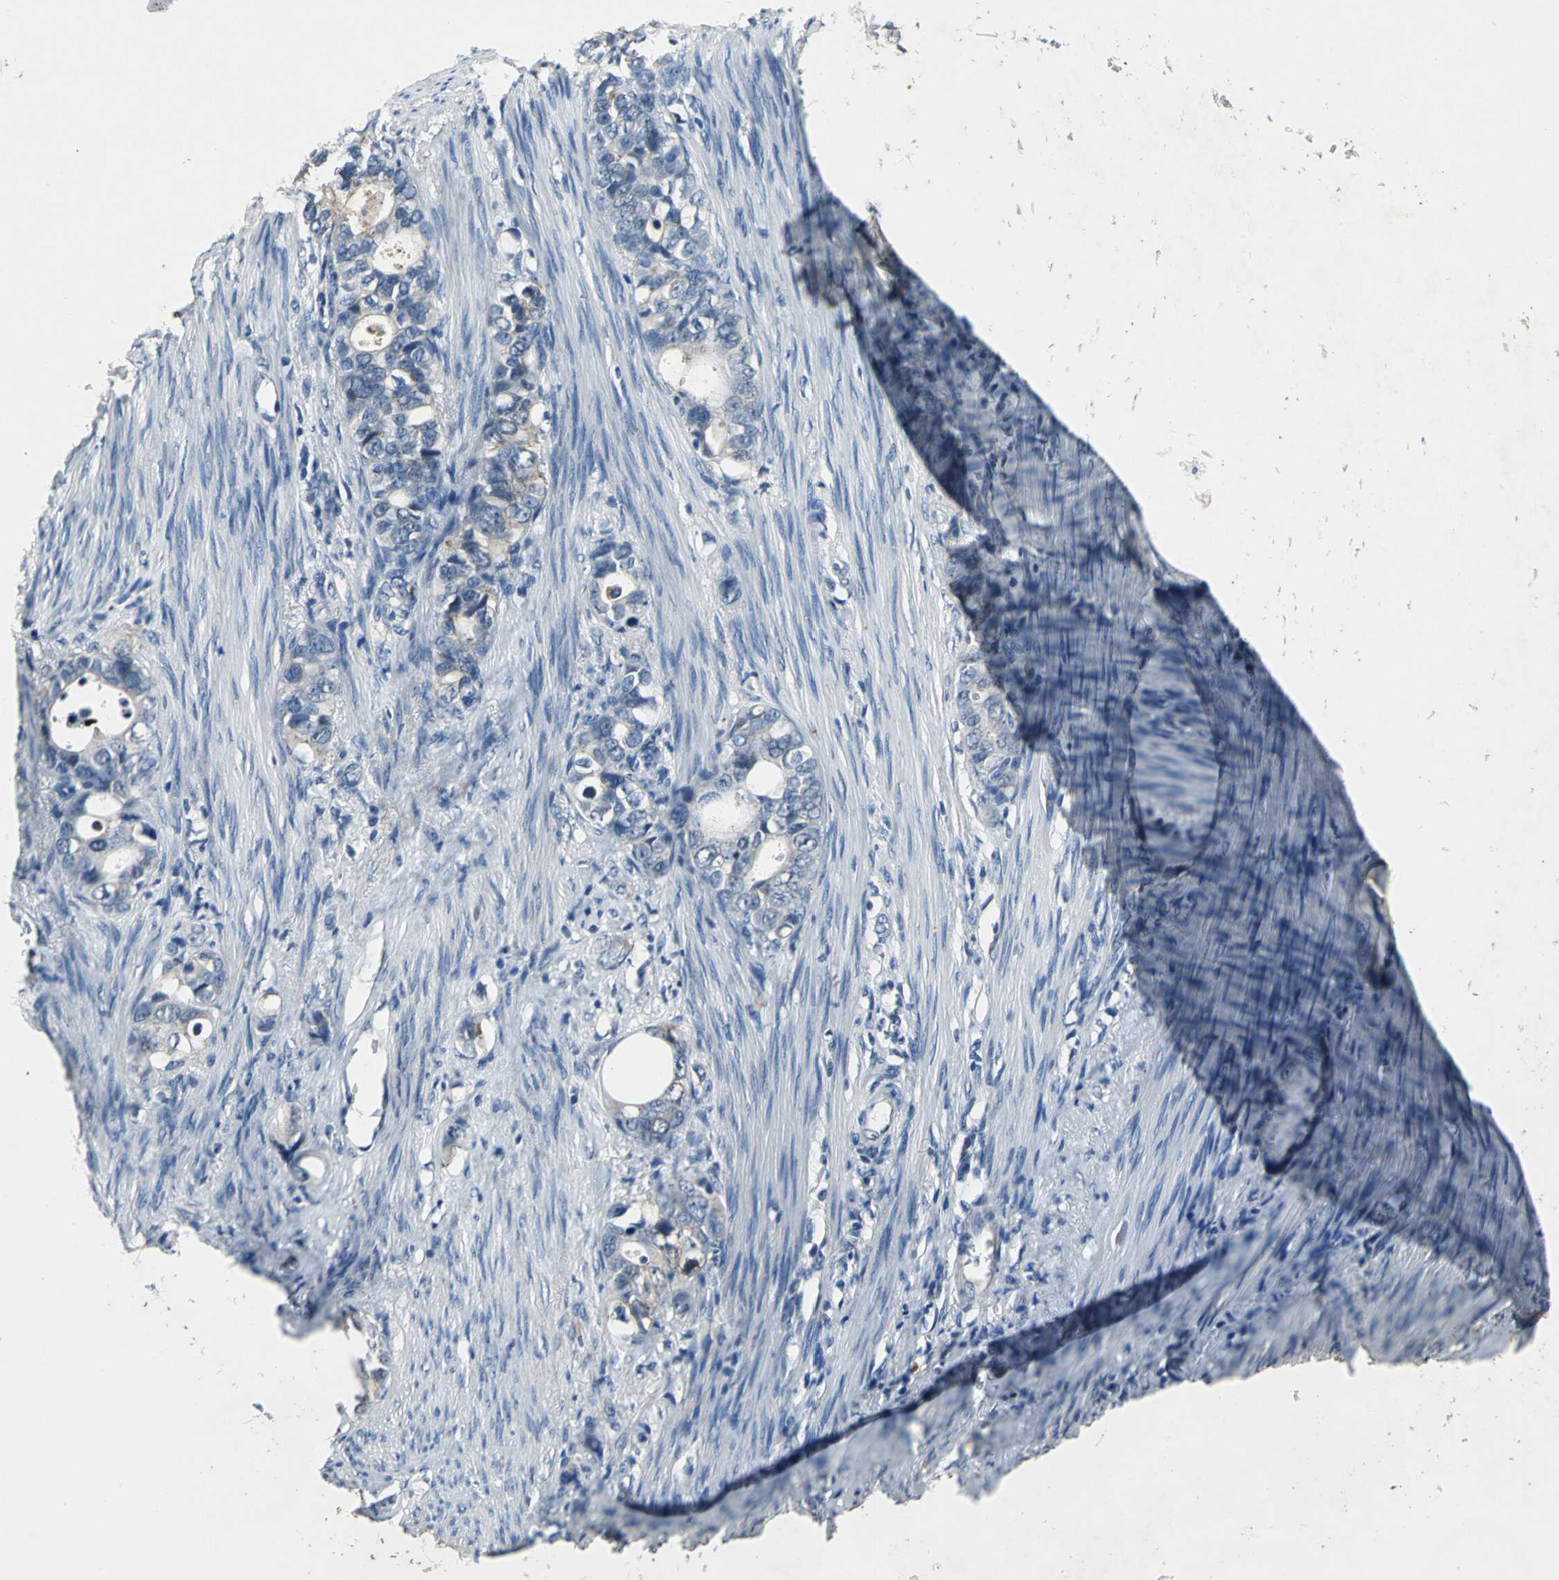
{"staining": {"intensity": "weak", "quantity": "25%-75%", "location": "cytoplasmic/membranous"}, "tissue": "stomach cancer", "cell_type": "Tumor cells", "image_type": "cancer", "snomed": [{"axis": "morphology", "description": "Adenocarcinoma, NOS"}, {"axis": "topography", "description": "Stomach"}], "caption": "Brown immunohistochemical staining in stomach adenocarcinoma exhibits weak cytoplasmic/membranous expression in approximately 25%-75% of tumor cells. The protein is shown in brown color, while the nuclei are stained blue.", "gene": "OCLN", "patient": {"sex": "female", "age": 75}}